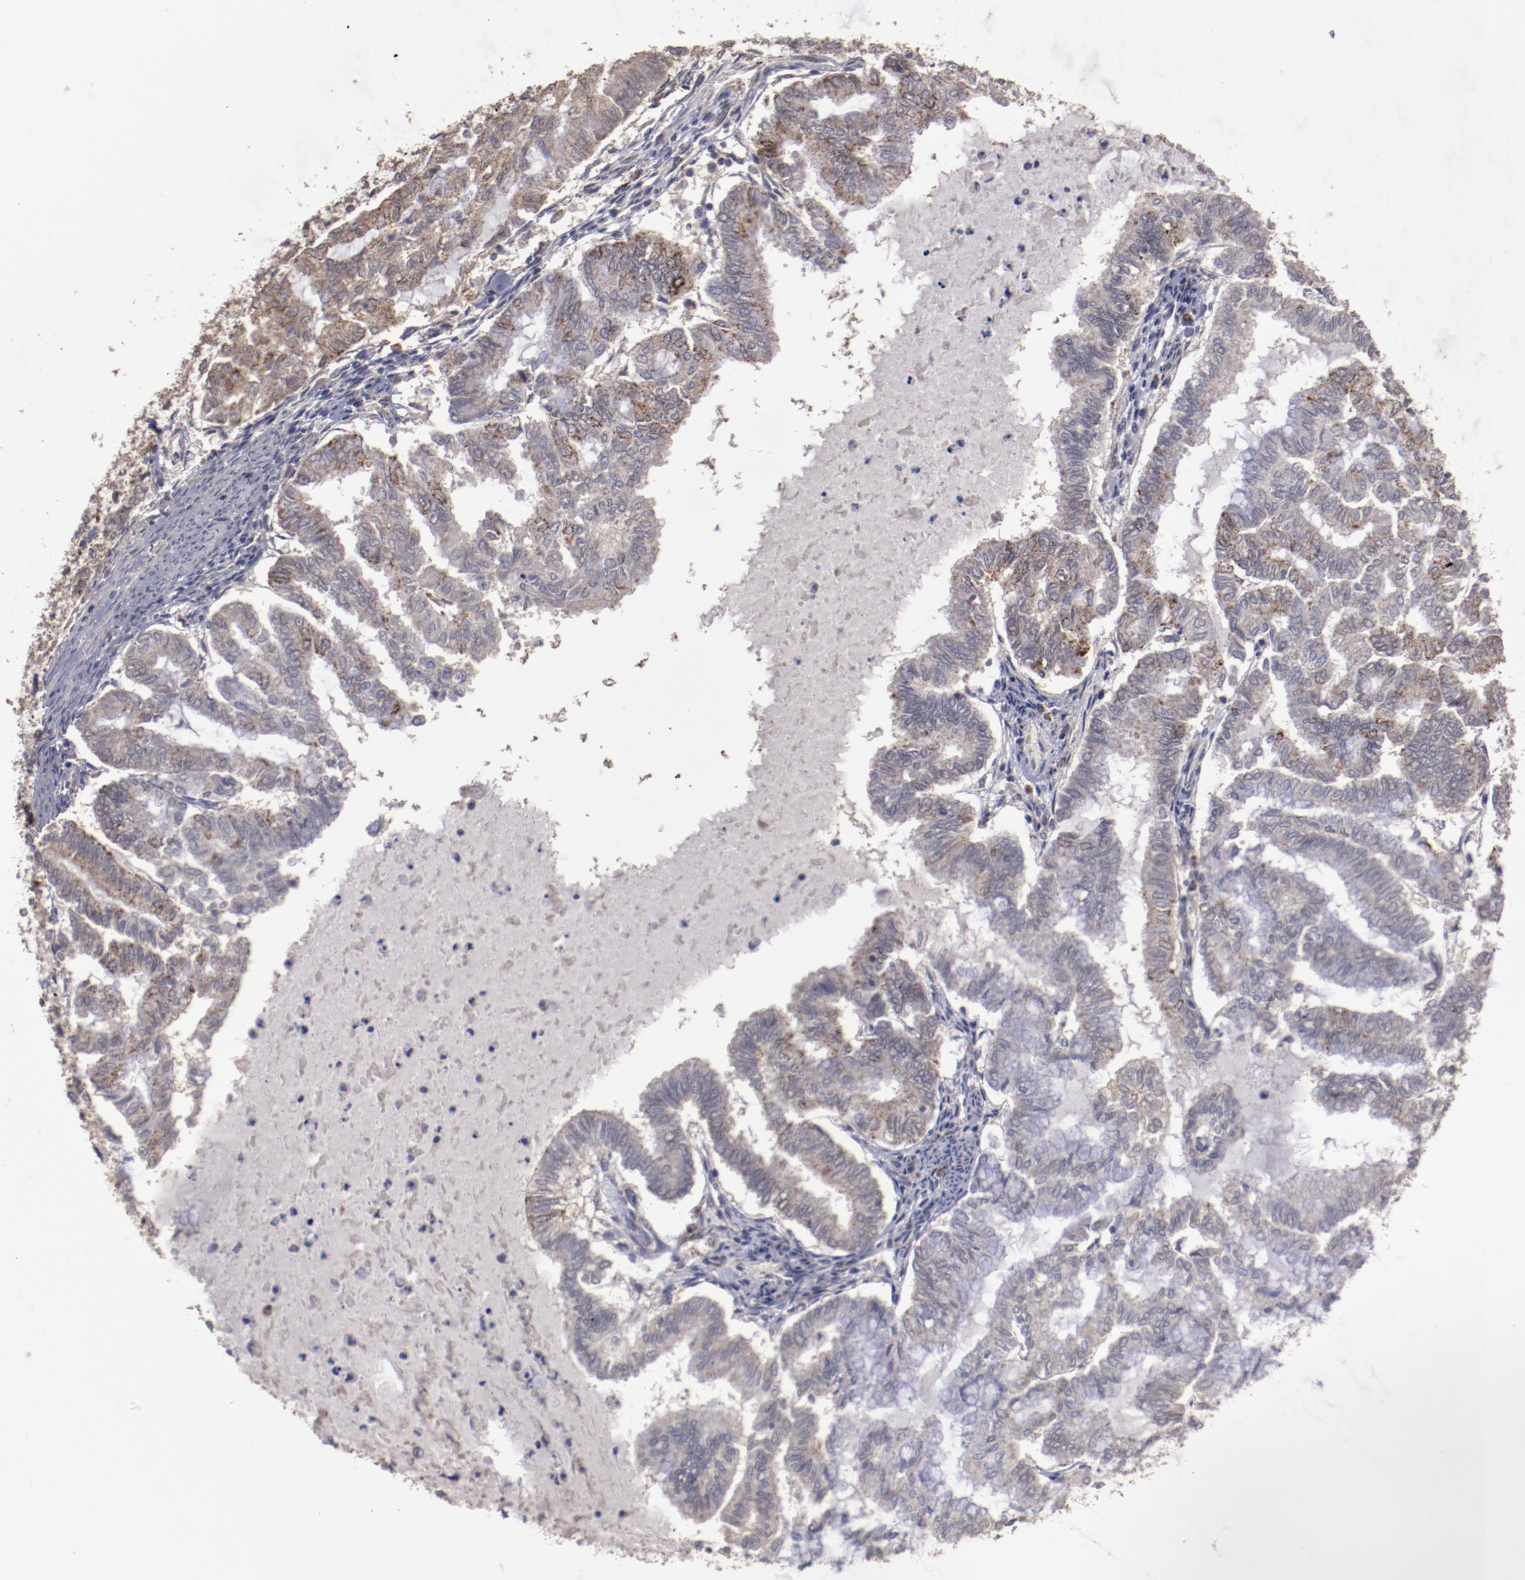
{"staining": {"intensity": "moderate", "quantity": "25%-75%", "location": "cytoplasmic/membranous"}, "tissue": "endometrial cancer", "cell_type": "Tumor cells", "image_type": "cancer", "snomed": [{"axis": "morphology", "description": "Adenocarcinoma, NOS"}, {"axis": "topography", "description": "Endometrium"}], "caption": "Tumor cells reveal moderate cytoplasmic/membranous expression in about 25%-75% of cells in endometrial cancer.", "gene": "FAT1", "patient": {"sex": "female", "age": 79}}